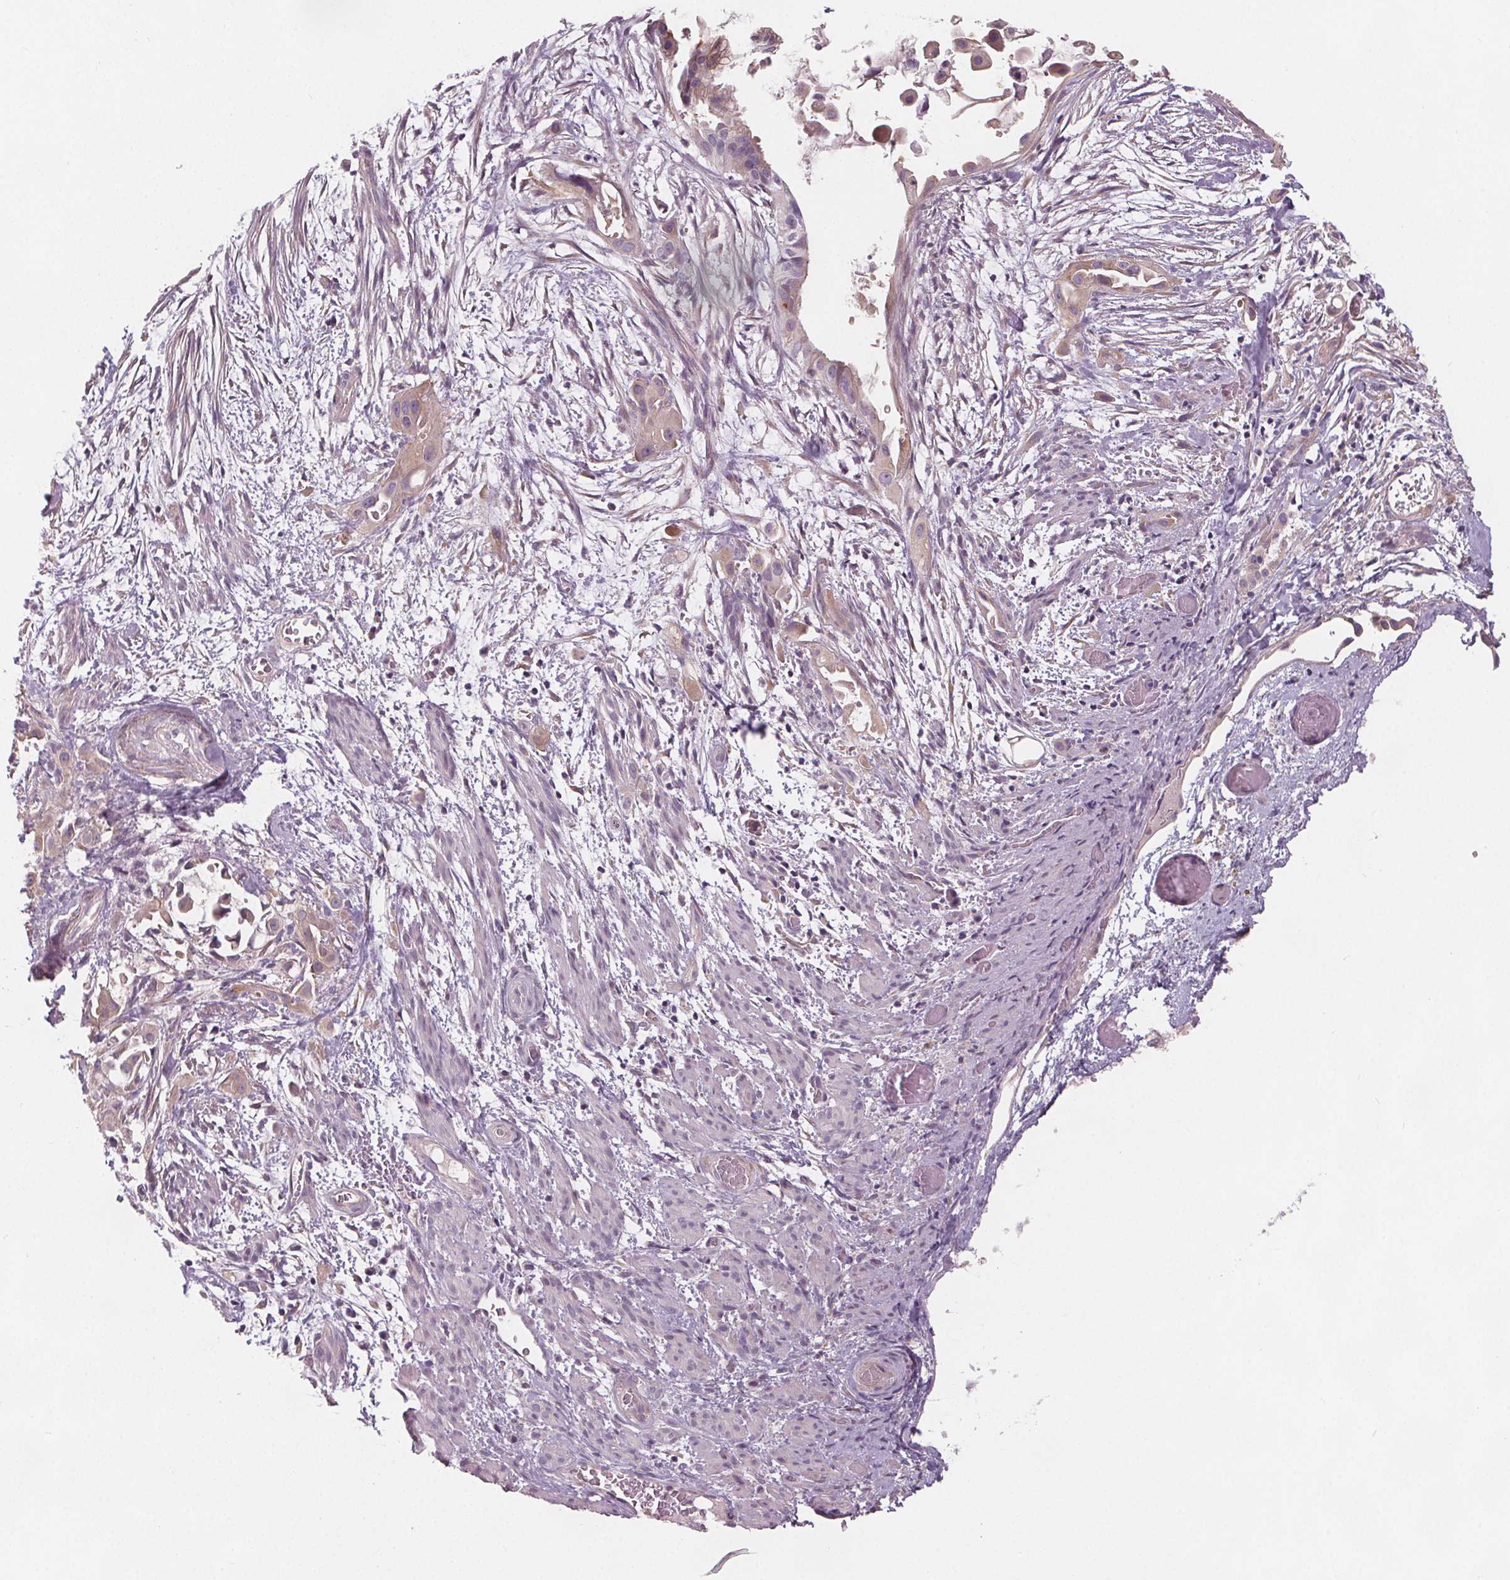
{"staining": {"intensity": "weak", "quantity": "<25%", "location": "cytoplasmic/membranous"}, "tissue": "endometrial cancer", "cell_type": "Tumor cells", "image_type": "cancer", "snomed": [{"axis": "morphology", "description": "Adenocarcinoma, NOS"}, {"axis": "topography", "description": "Endometrium"}], "caption": "This is an immunohistochemistry image of endometrial adenocarcinoma. There is no expression in tumor cells.", "gene": "VNN1", "patient": {"sex": "female", "age": 86}}